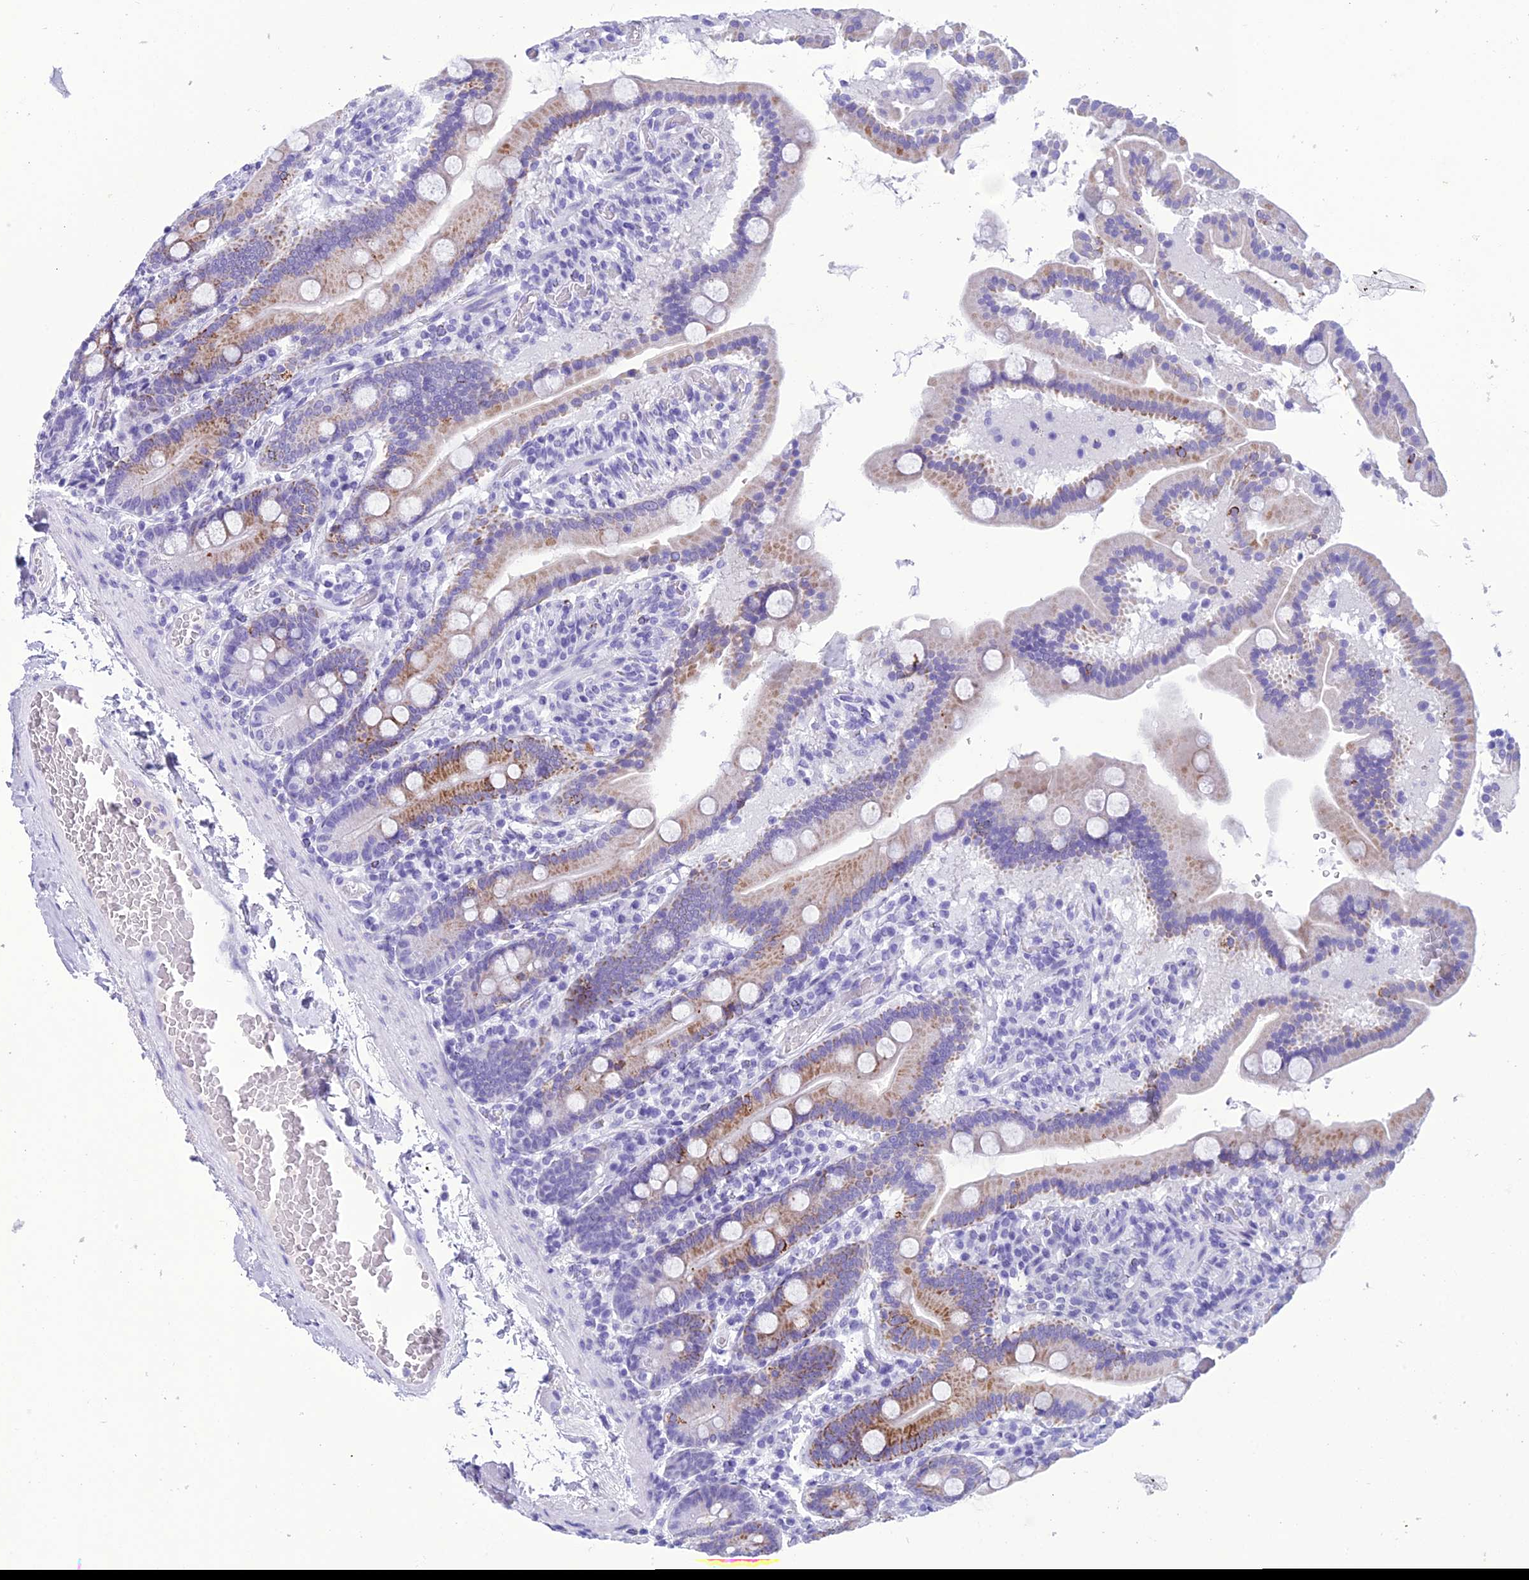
{"staining": {"intensity": "moderate", "quantity": "<25%", "location": "cytoplasmic/membranous"}, "tissue": "duodenum", "cell_type": "Glandular cells", "image_type": "normal", "snomed": [{"axis": "morphology", "description": "Normal tissue, NOS"}, {"axis": "topography", "description": "Duodenum"}], "caption": "The immunohistochemical stain labels moderate cytoplasmic/membranous staining in glandular cells of benign duodenum. (Stains: DAB in brown, nuclei in blue, Microscopy: brightfield microscopy at high magnification).", "gene": "TRAM1L1", "patient": {"sex": "male", "age": 55}}